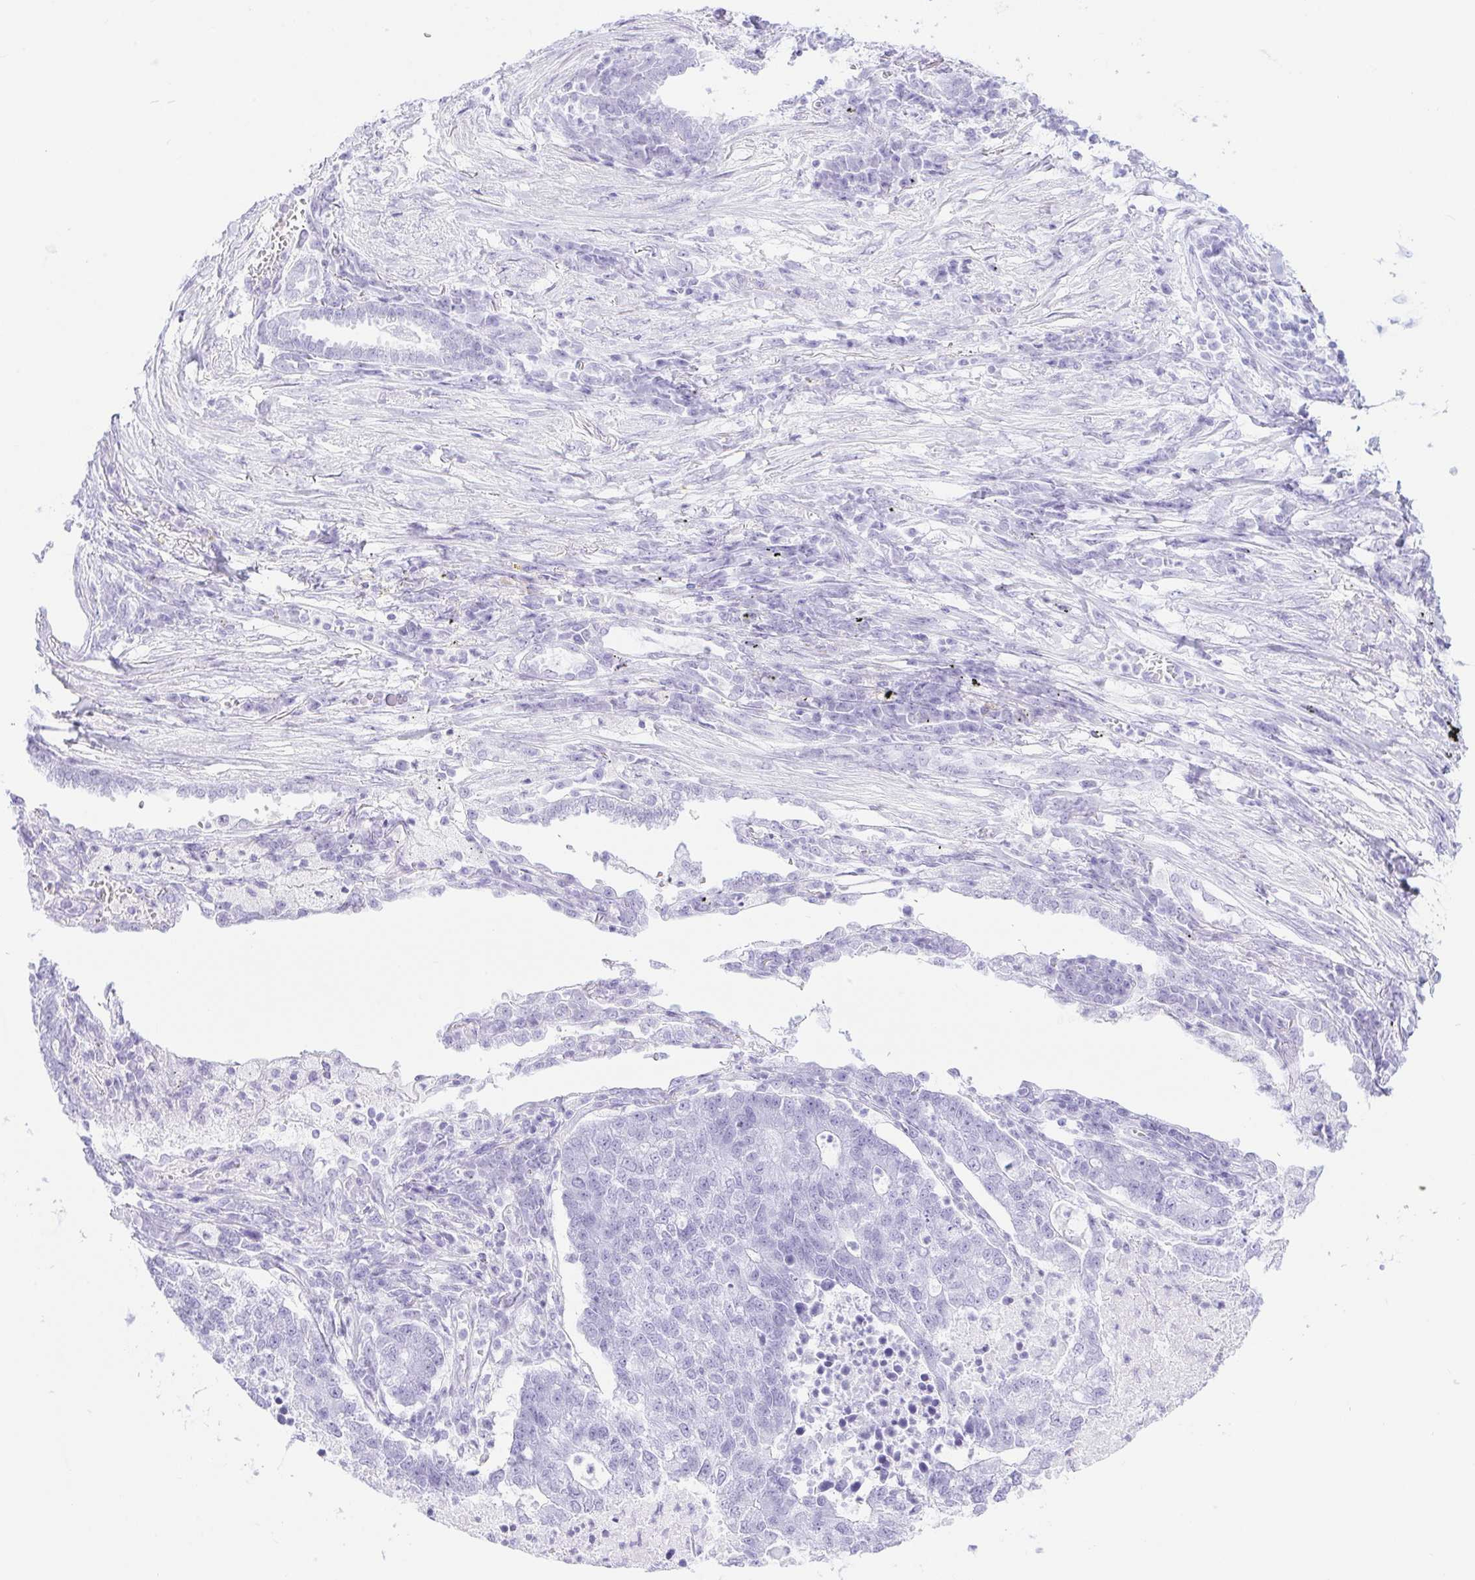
{"staining": {"intensity": "negative", "quantity": "none", "location": "none"}, "tissue": "lung cancer", "cell_type": "Tumor cells", "image_type": "cancer", "snomed": [{"axis": "morphology", "description": "Adenocarcinoma, NOS"}, {"axis": "topography", "description": "Lung"}], "caption": "This is an immunohistochemistry image of human lung cancer (adenocarcinoma). There is no expression in tumor cells.", "gene": "DDX17", "patient": {"sex": "male", "age": 57}}